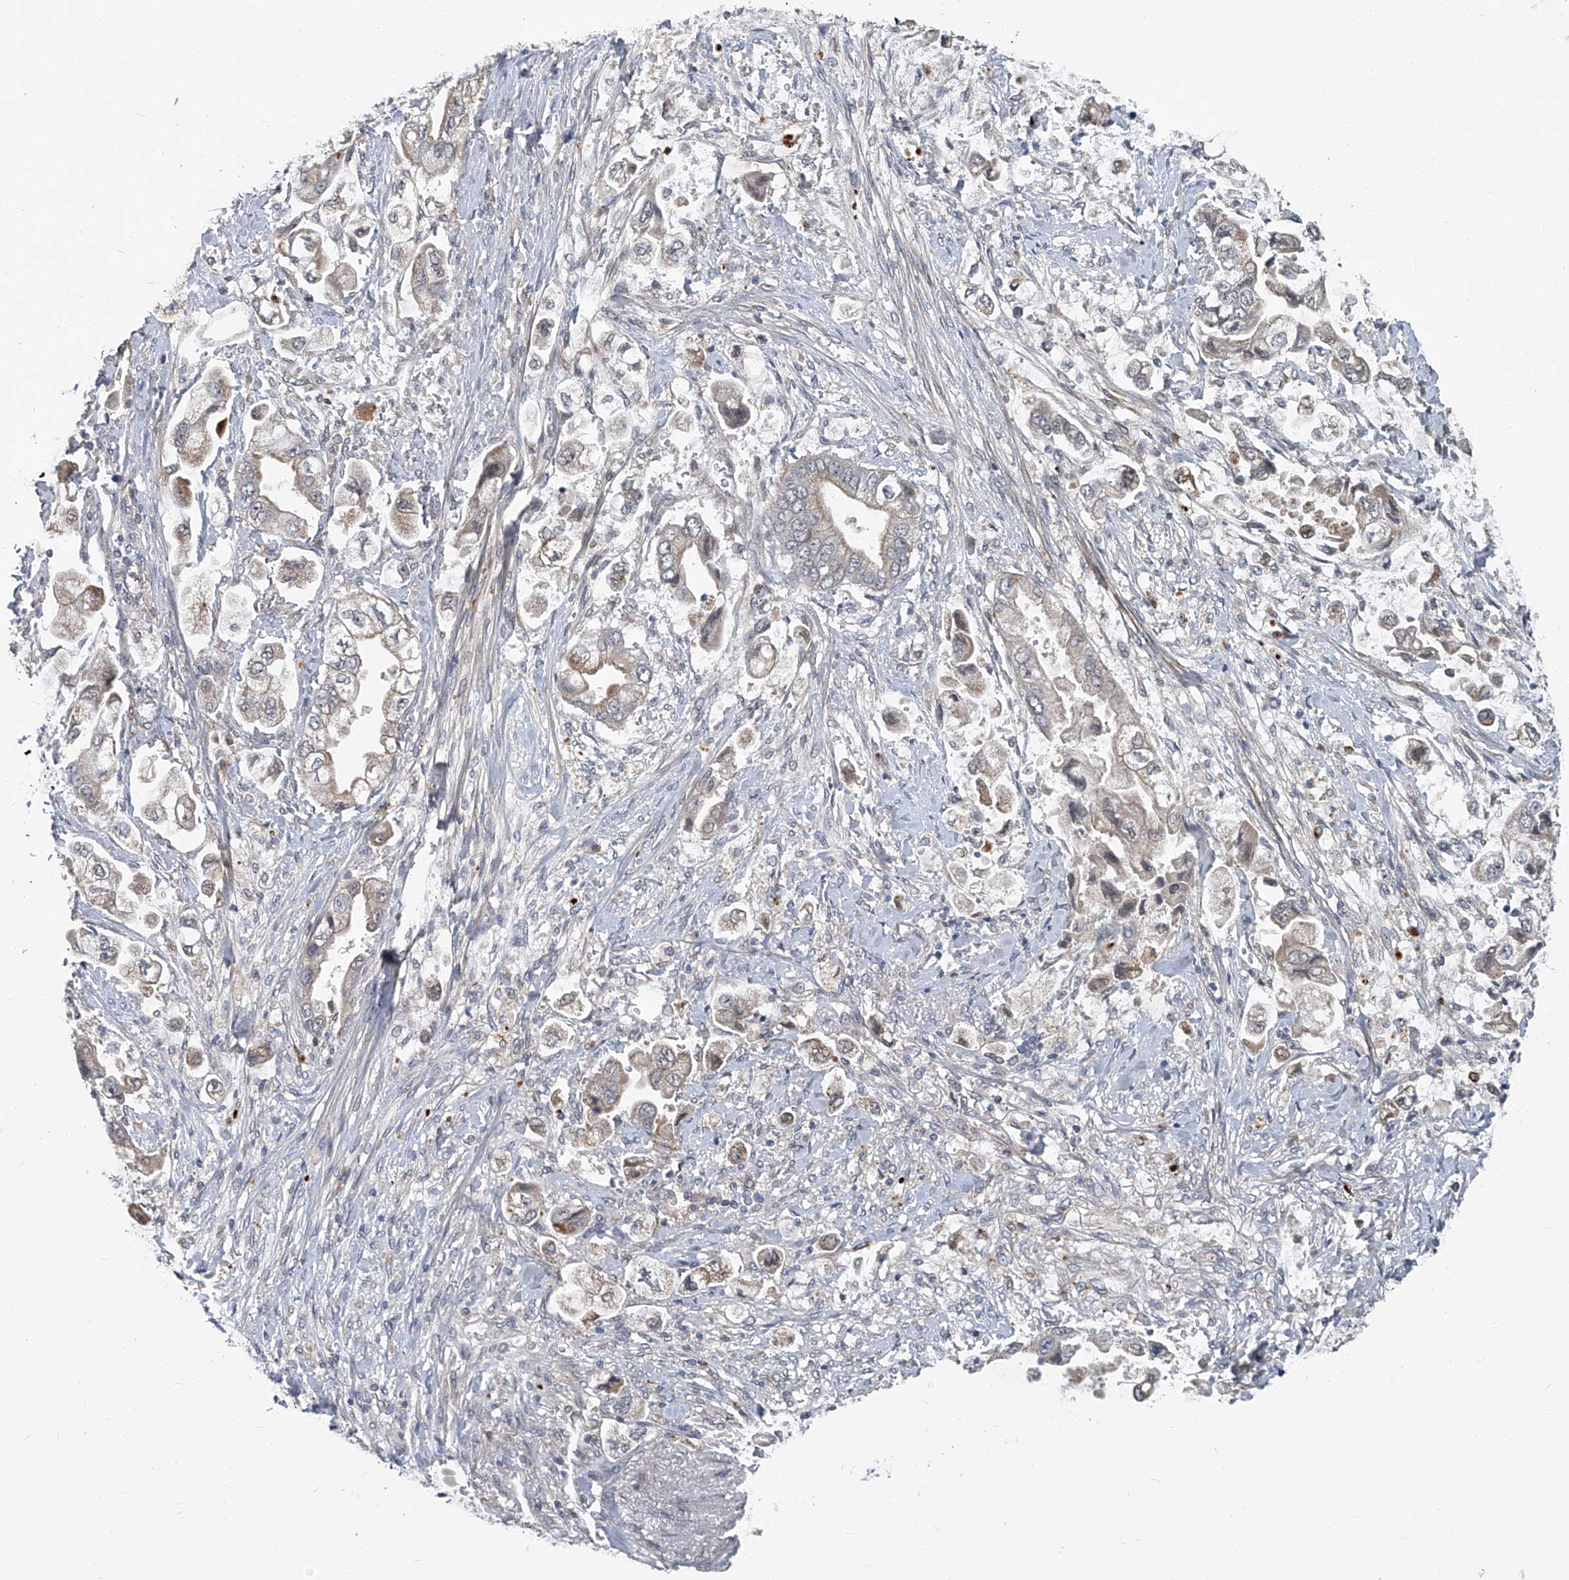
{"staining": {"intensity": "weak", "quantity": ">75%", "location": "cytoplasmic/membranous"}, "tissue": "stomach cancer", "cell_type": "Tumor cells", "image_type": "cancer", "snomed": [{"axis": "morphology", "description": "Adenocarcinoma, NOS"}, {"axis": "topography", "description": "Stomach"}], "caption": "Human stomach cancer stained with a brown dye reveals weak cytoplasmic/membranous positive expression in approximately >75% of tumor cells.", "gene": "AKNAD1", "patient": {"sex": "male", "age": 62}}